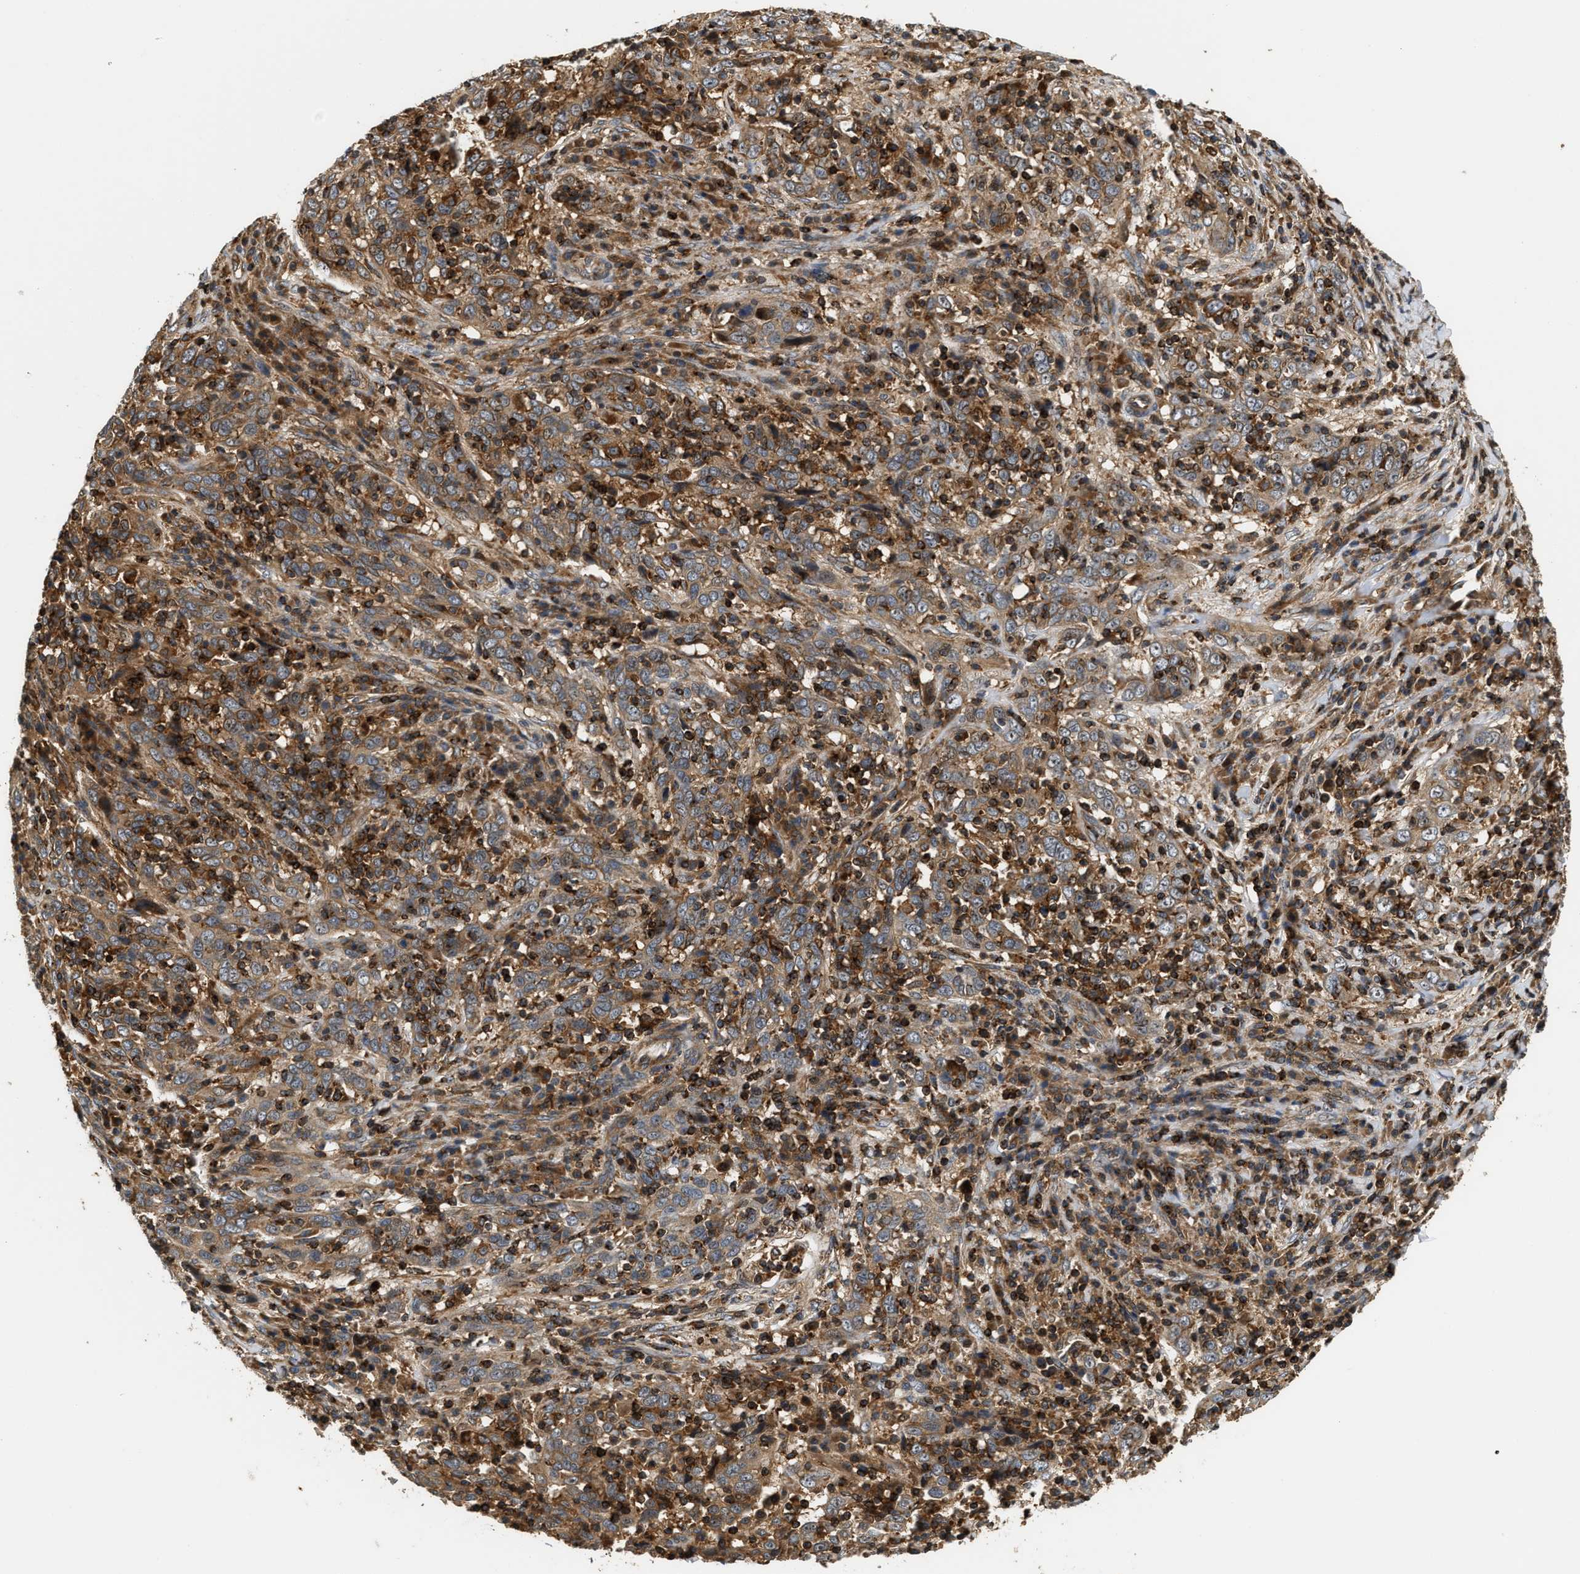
{"staining": {"intensity": "moderate", "quantity": ">75%", "location": "cytoplasmic/membranous"}, "tissue": "cervical cancer", "cell_type": "Tumor cells", "image_type": "cancer", "snomed": [{"axis": "morphology", "description": "Squamous cell carcinoma, NOS"}, {"axis": "topography", "description": "Cervix"}], "caption": "Immunohistochemical staining of cervical cancer demonstrates medium levels of moderate cytoplasmic/membranous protein positivity in about >75% of tumor cells.", "gene": "SNX5", "patient": {"sex": "female", "age": 46}}